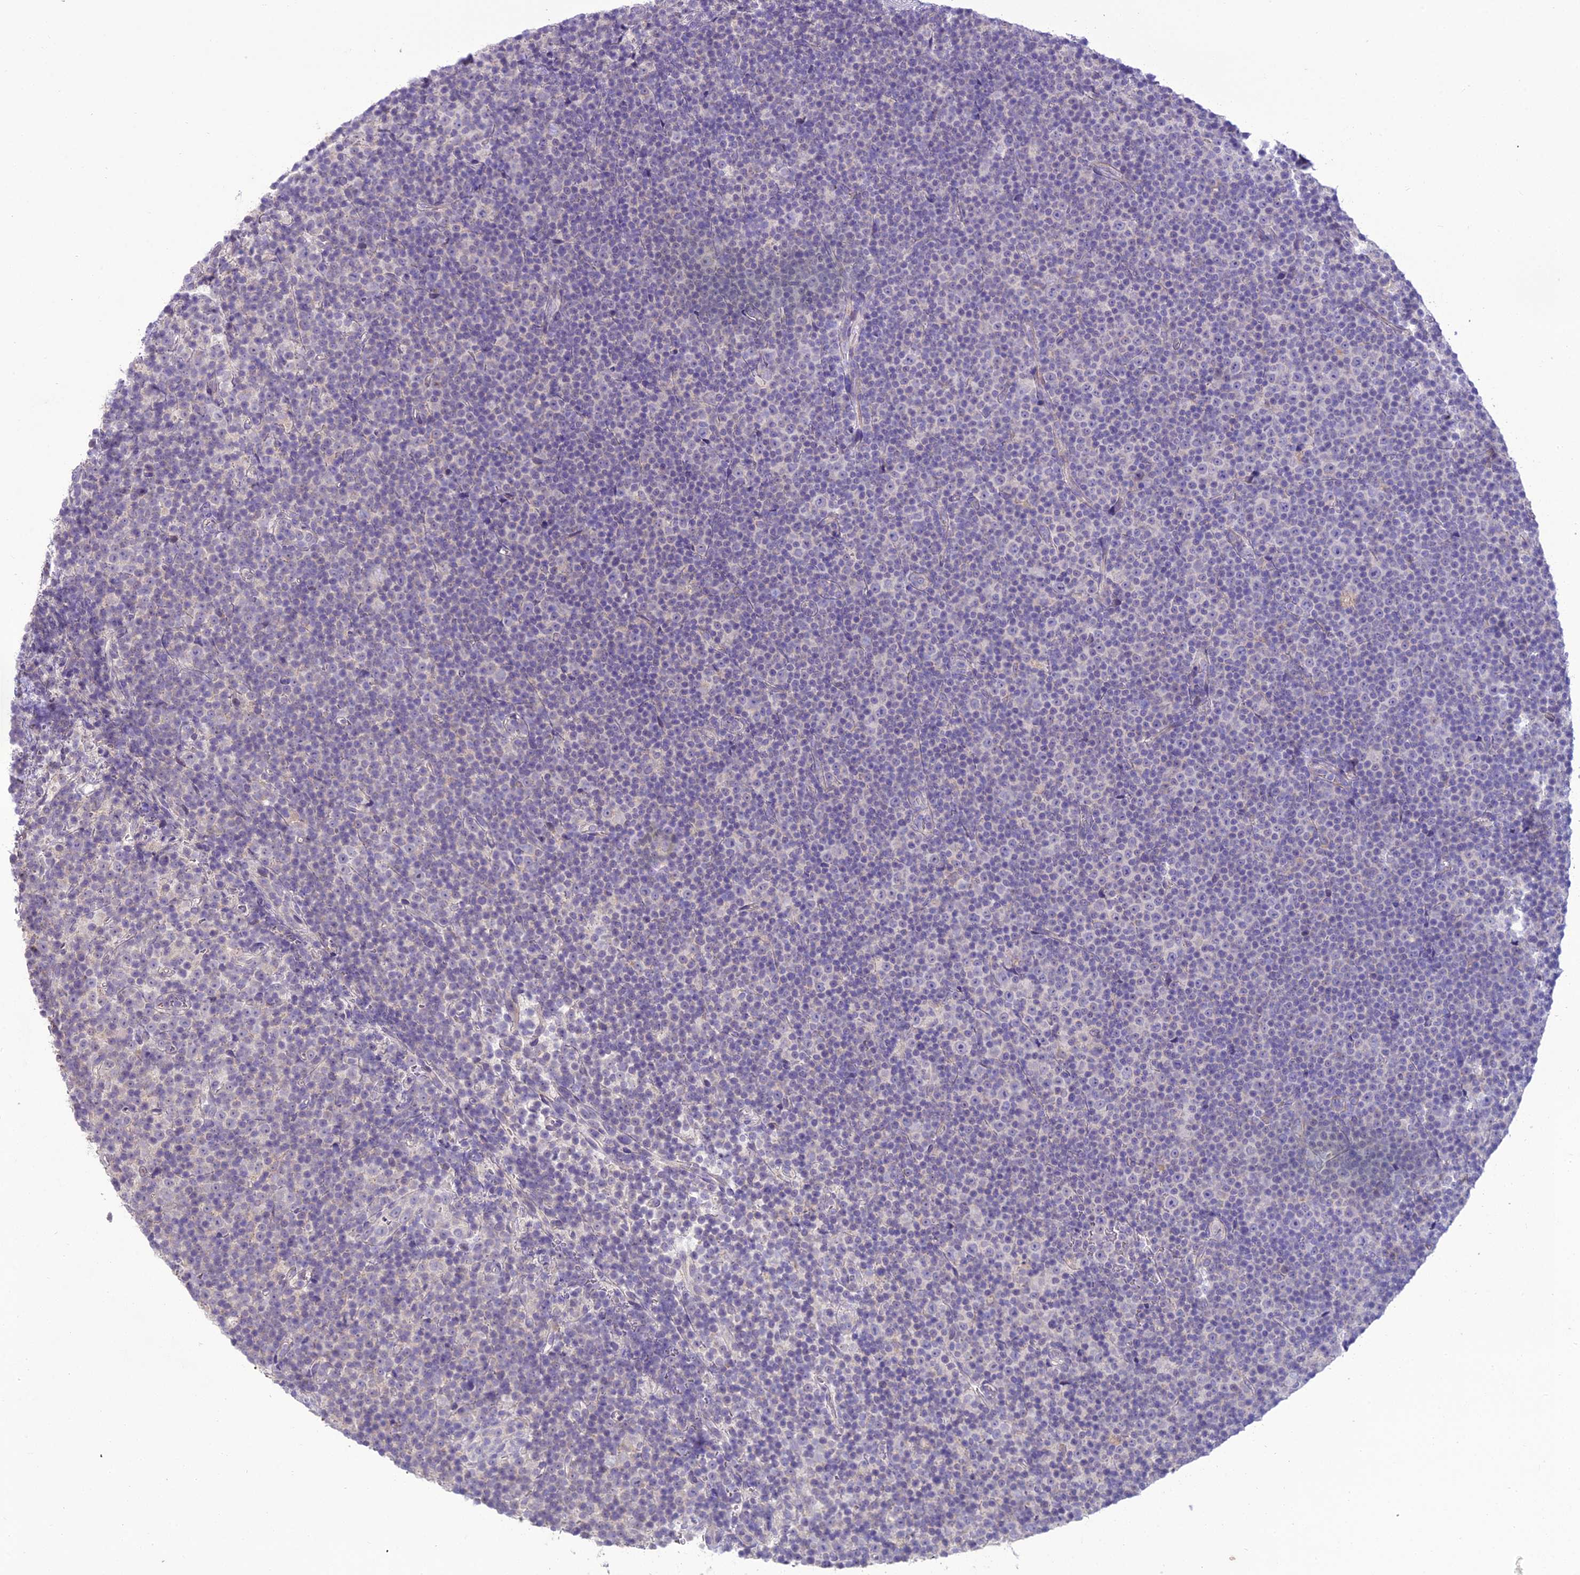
{"staining": {"intensity": "negative", "quantity": "none", "location": "none"}, "tissue": "lymphoma", "cell_type": "Tumor cells", "image_type": "cancer", "snomed": [{"axis": "morphology", "description": "Malignant lymphoma, non-Hodgkin's type, Low grade"}, {"axis": "topography", "description": "Lymph node"}], "caption": "The photomicrograph displays no staining of tumor cells in malignant lymphoma, non-Hodgkin's type (low-grade).", "gene": "SCRT1", "patient": {"sex": "female", "age": 67}}